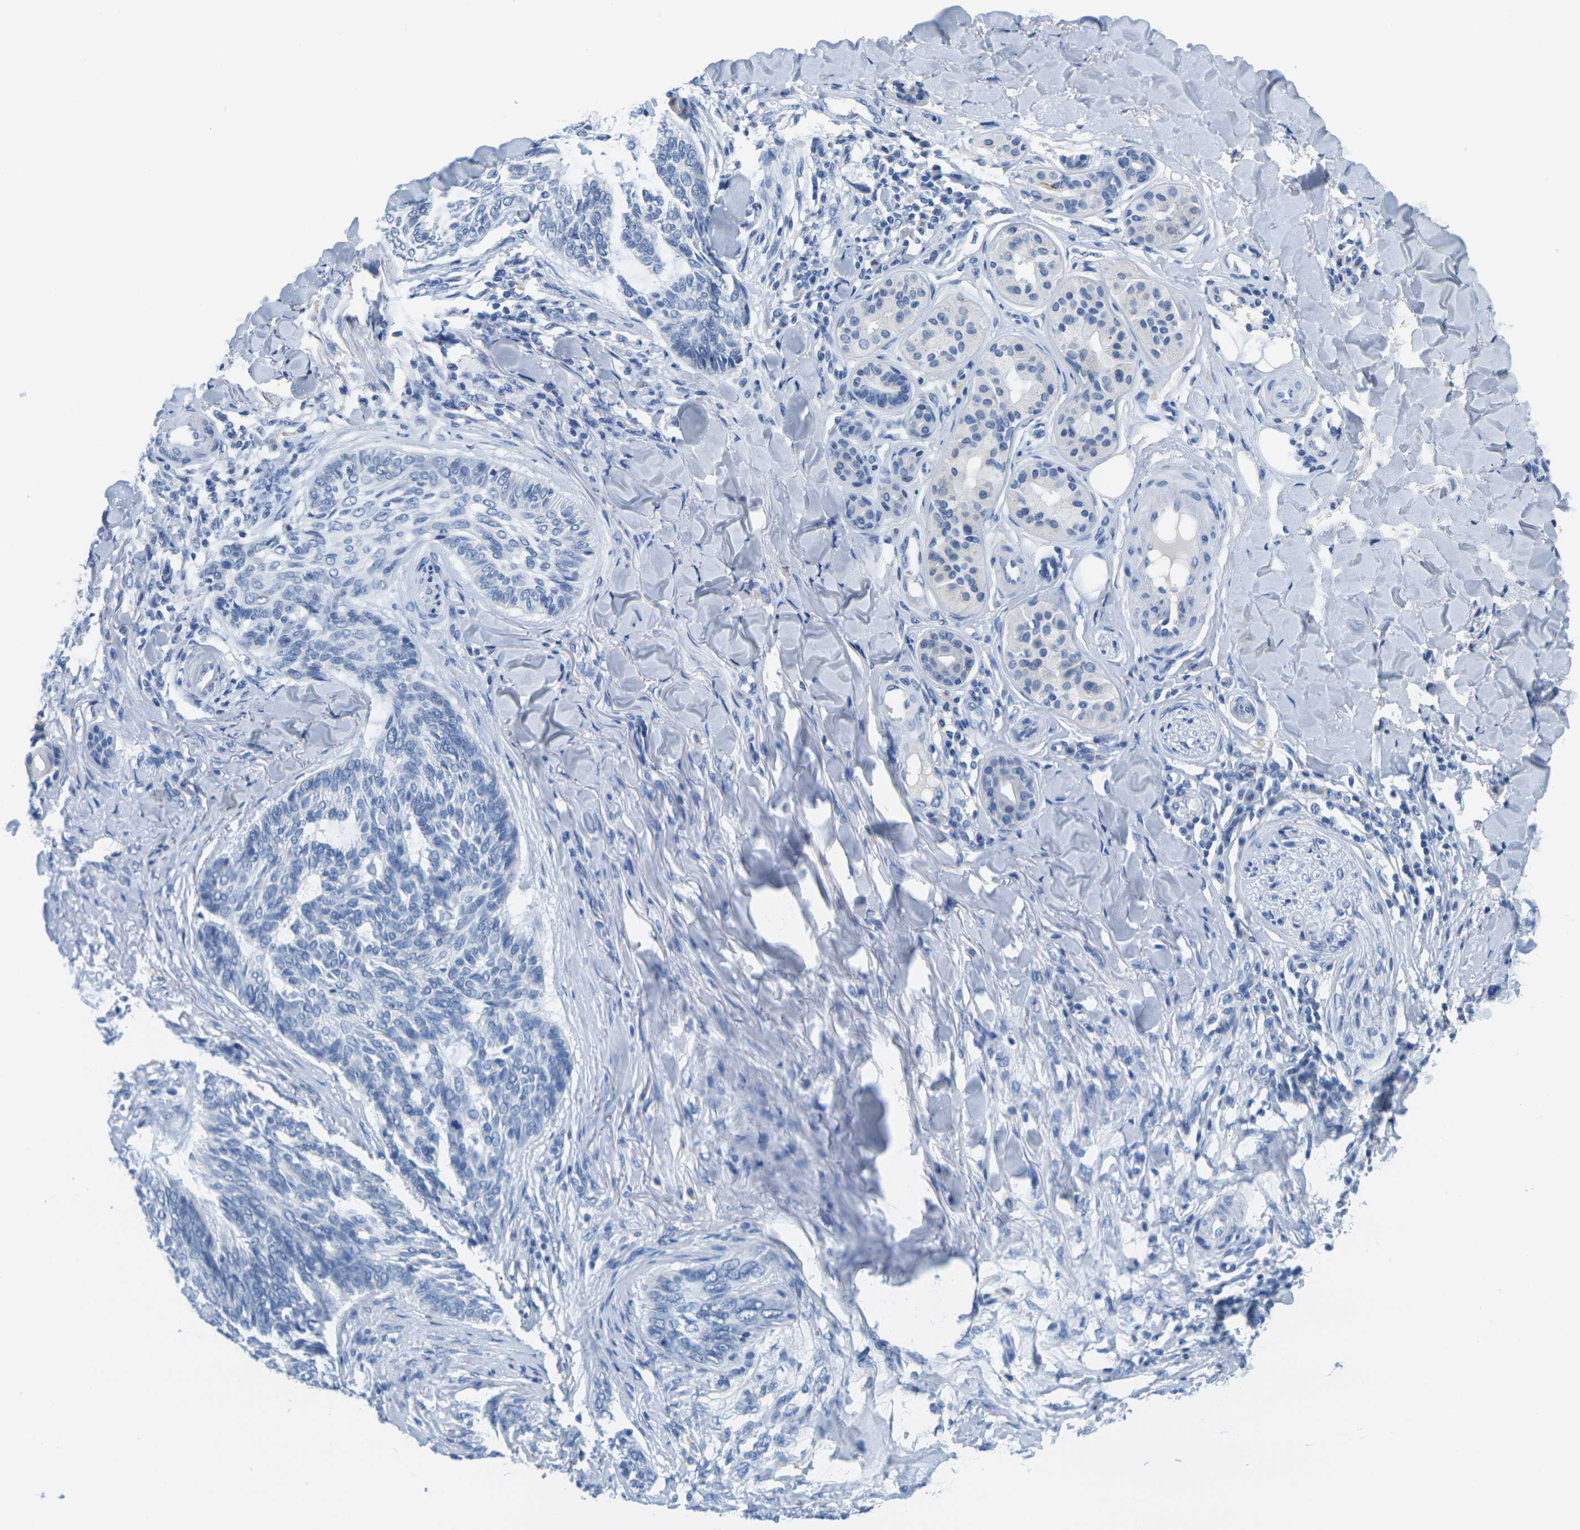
{"staining": {"intensity": "negative", "quantity": "none", "location": "none"}, "tissue": "skin cancer", "cell_type": "Tumor cells", "image_type": "cancer", "snomed": [{"axis": "morphology", "description": "Basal cell carcinoma"}, {"axis": "topography", "description": "Skin"}], "caption": "Tumor cells are negative for protein expression in human skin basal cell carcinoma. The staining was performed using DAB (3,3'-diaminobenzidine) to visualize the protein expression in brown, while the nuclei were stained in blue with hematoxylin (Magnification: 20x).", "gene": "FAM3D", "patient": {"sex": "male", "age": 43}}